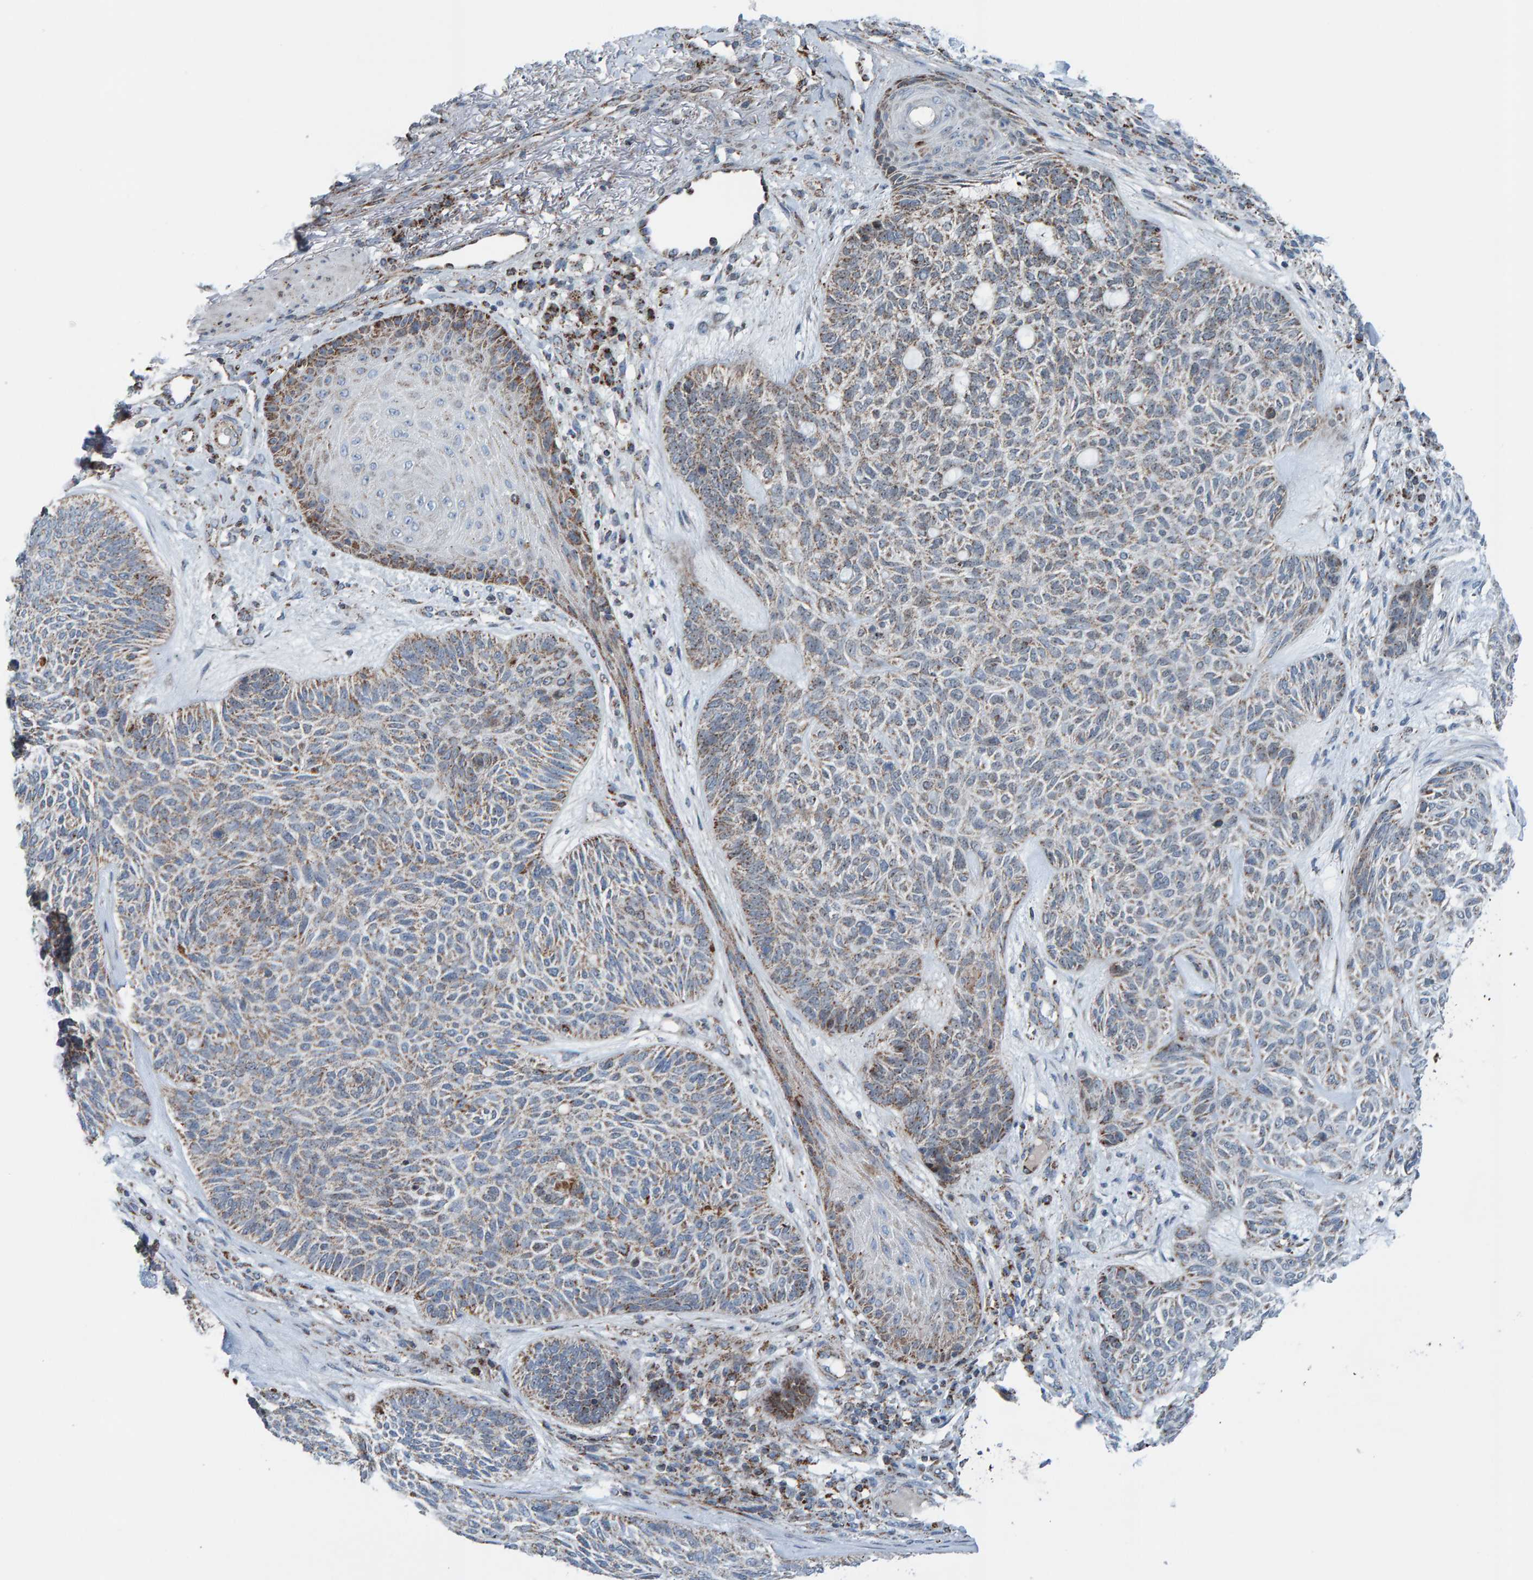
{"staining": {"intensity": "weak", "quantity": ">75%", "location": "cytoplasmic/membranous"}, "tissue": "skin cancer", "cell_type": "Tumor cells", "image_type": "cancer", "snomed": [{"axis": "morphology", "description": "Basal cell carcinoma"}, {"axis": "topography", "description": "Skin"}], "caption": "Immunohistochemical staining of human basal cell carcinoma (skin) demonstrates low levels of weak cytoplasmic/membranous positivity in approximately >75% of tumor cells.", "gene": "ZNF48", "patient": {"sex": "male", "age": 55}}